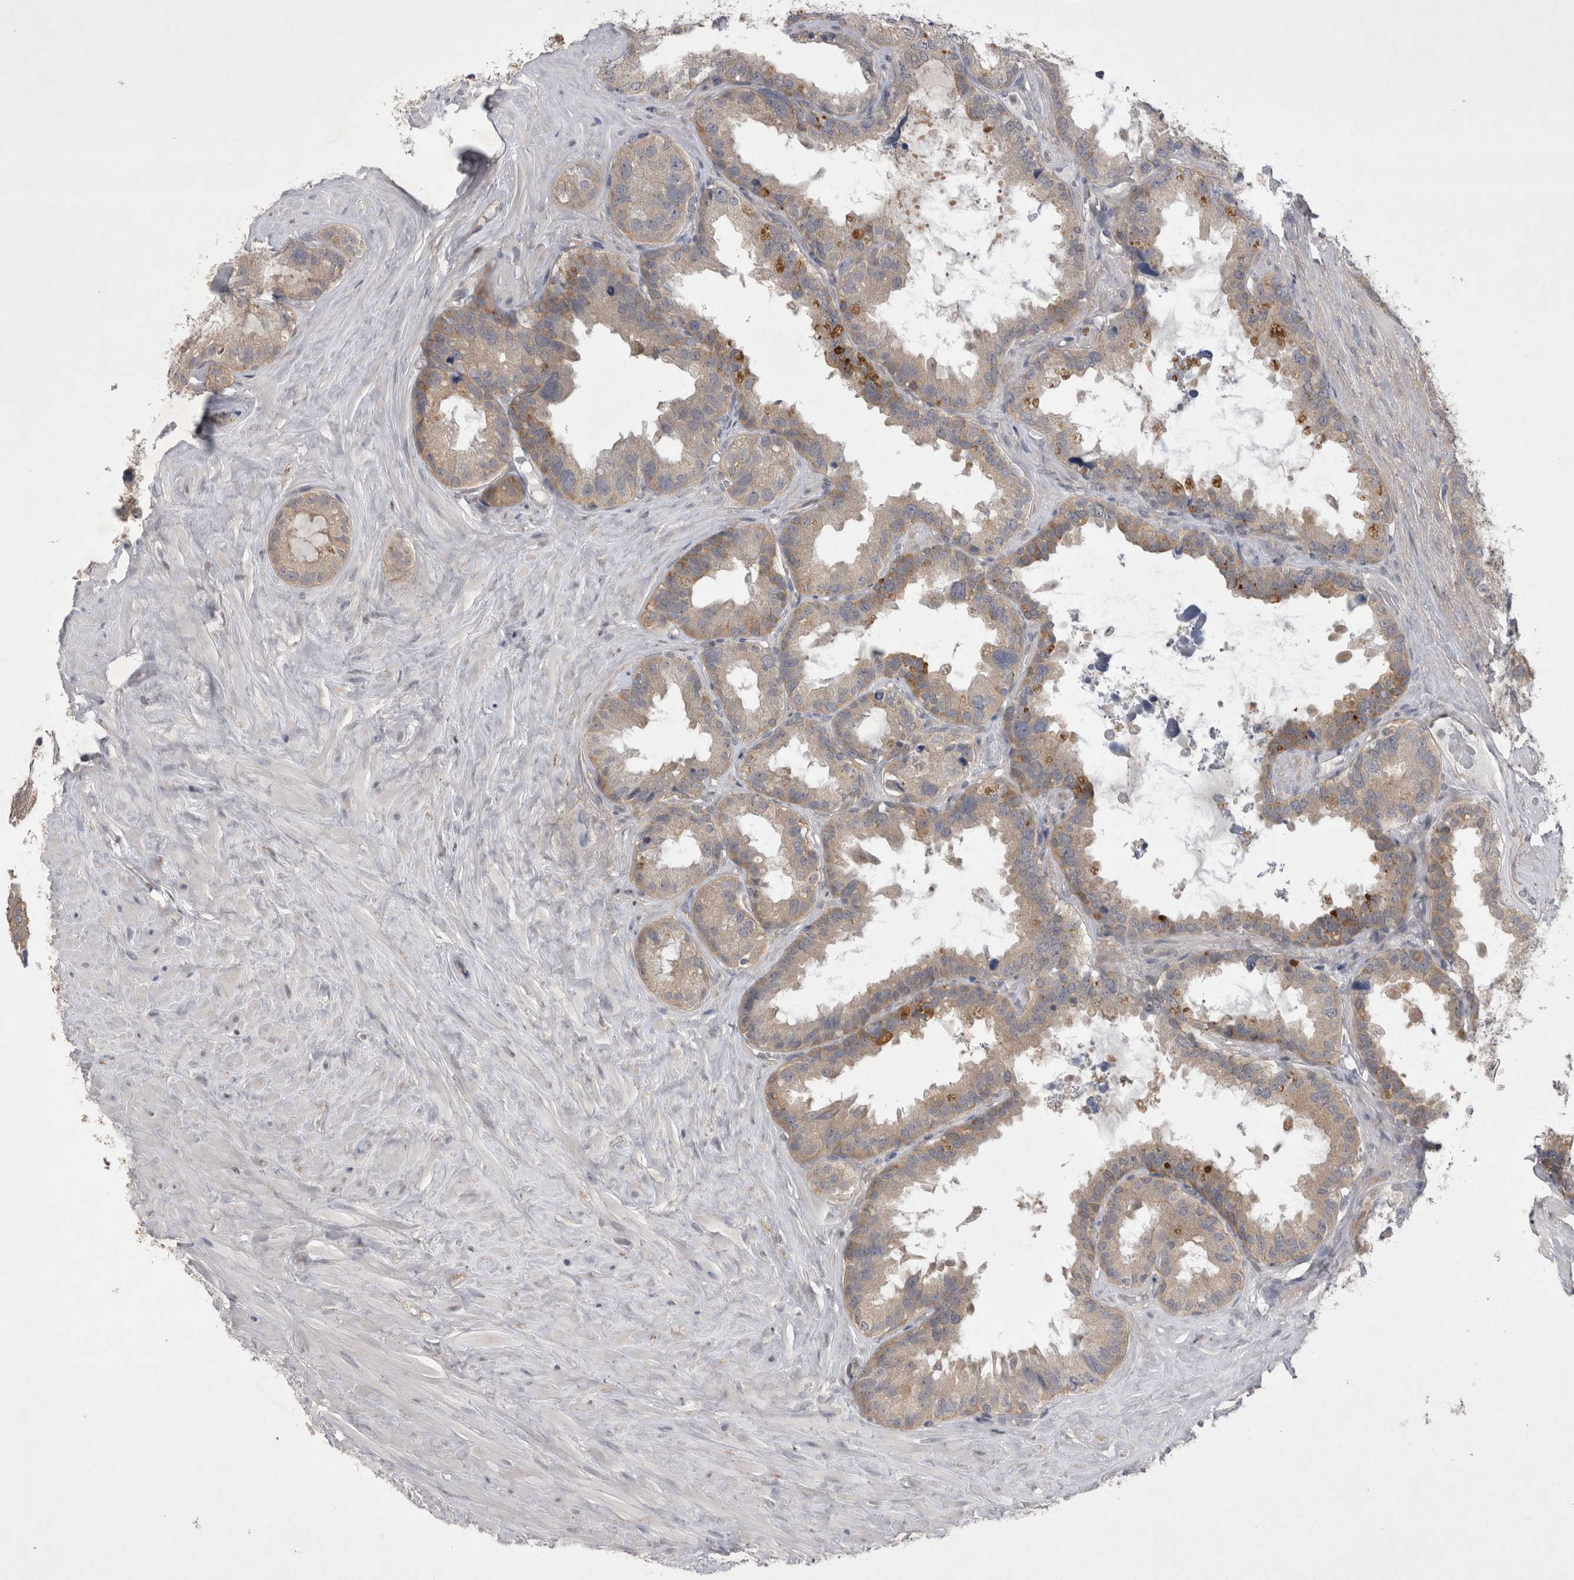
{"staining": {"intensity": "moderate", "quantity": ">75%", "location": "cytoplasmic/membranous"}, "tissue": "seminal vesicle", "cell_type": "Glandular cells", "image_type": "normal", "snomed": [{"axis": "morphology", "description": "Normal tissue, NOS"}, {"axis": "topography", "description": "Seminal veicle"}], "caption": "An image of seminal vesicle stained for a protein reveals moderate cytoplasmic/membranous brown staining in glandular cells. (DAB = brown stain, brightfield microscopy at high magnification).", "gene": "CTBS", "patient": {"sex": "male", "age": 80}}